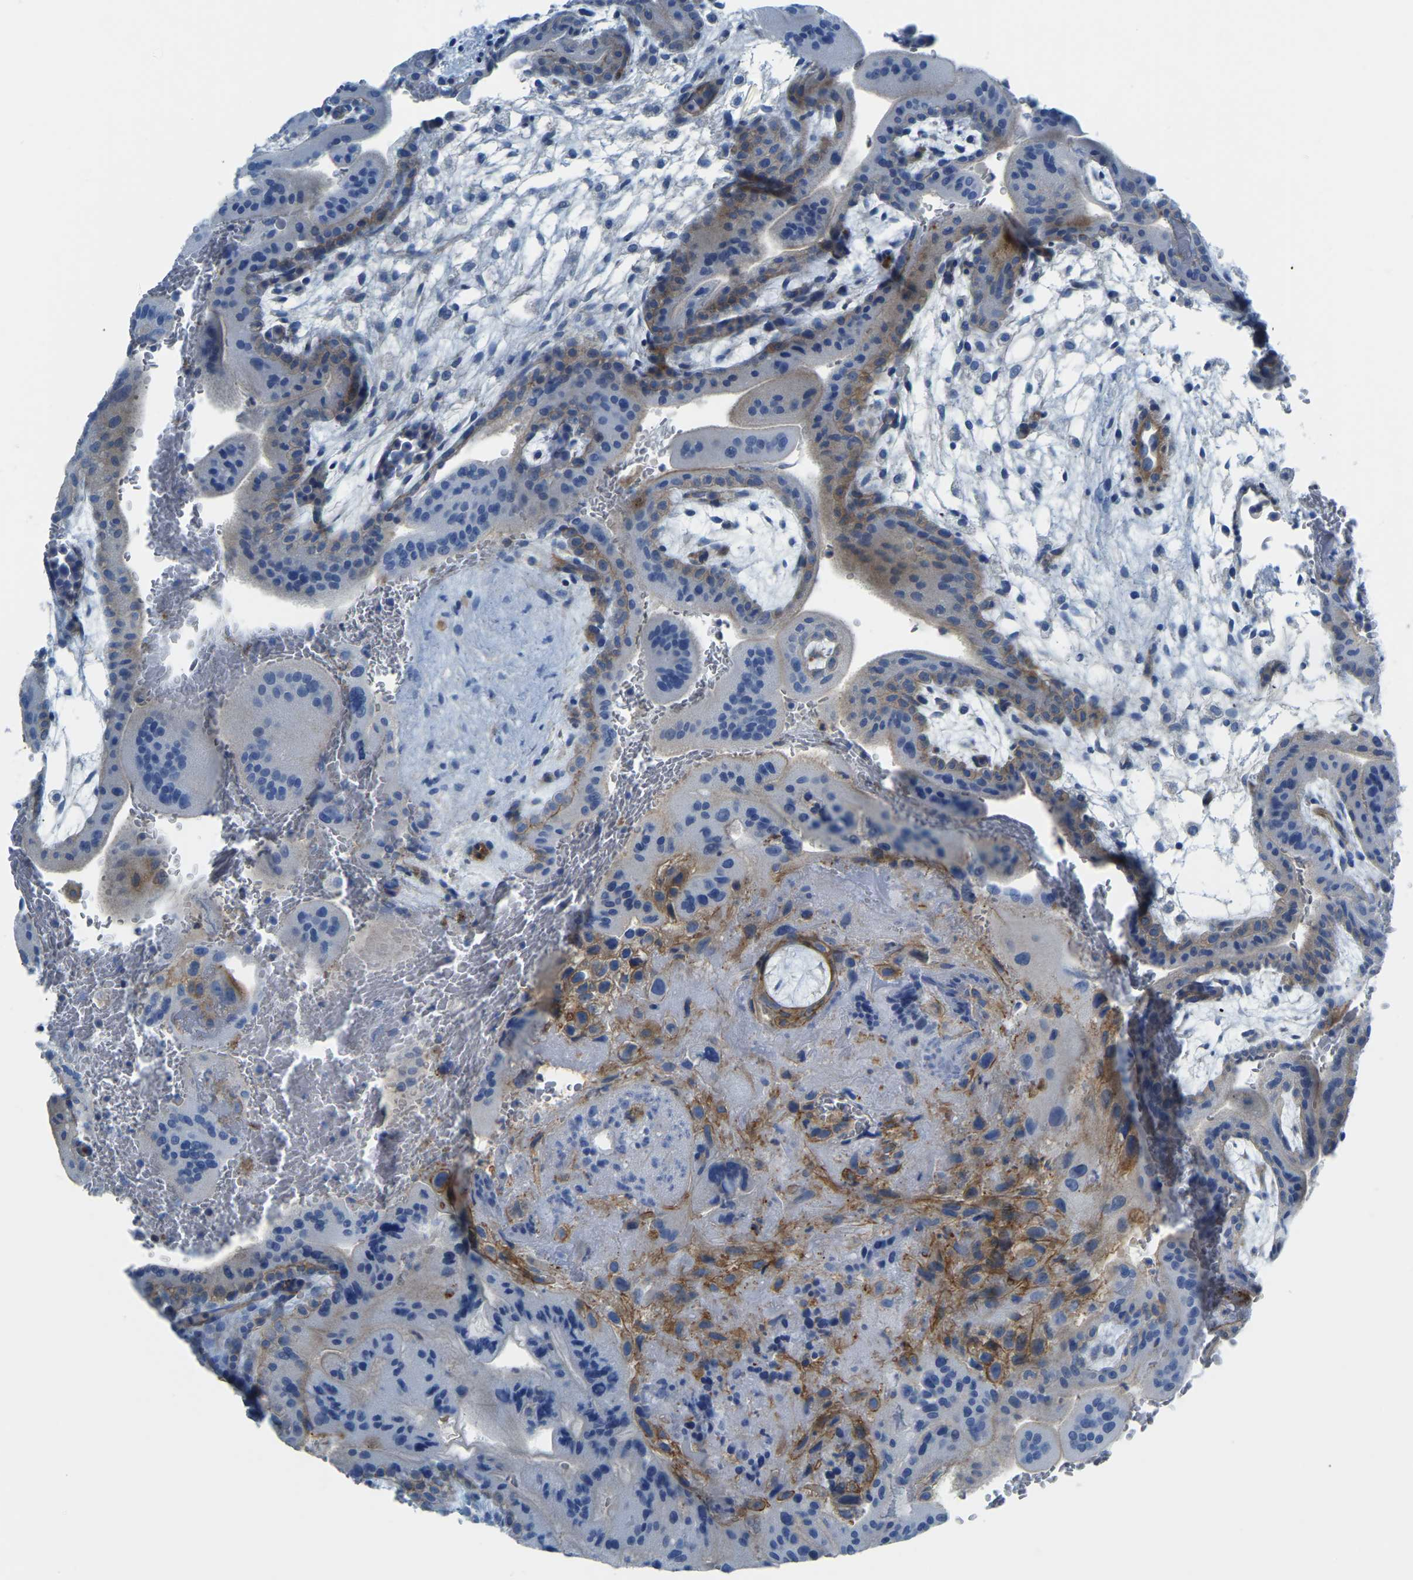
{"staining": {"intensity": "moderate", "quantity": "25%-75%", "location": "cytoplasmic/membranous"}, "tissue": "placenta", "cell_type": "Decidual cells", "image_type": "normal", "snomed": [{"axis": "morphology", "description": "Normal tissue, NOS"}, {"axis": "topography", "description": "Placenta"}], "caption": "IHC (DAB) staining of normal human placenta shows moderate cytoplasmic/membranous protein expression in approximately 25%-75% of decidual cells. (Stains: DAB in brown, nuclei in blue, Microscopy: brightfield microscopy at high magnification).", "gene": "MYL3", "patient": {"sex": "female", "age": 35}}